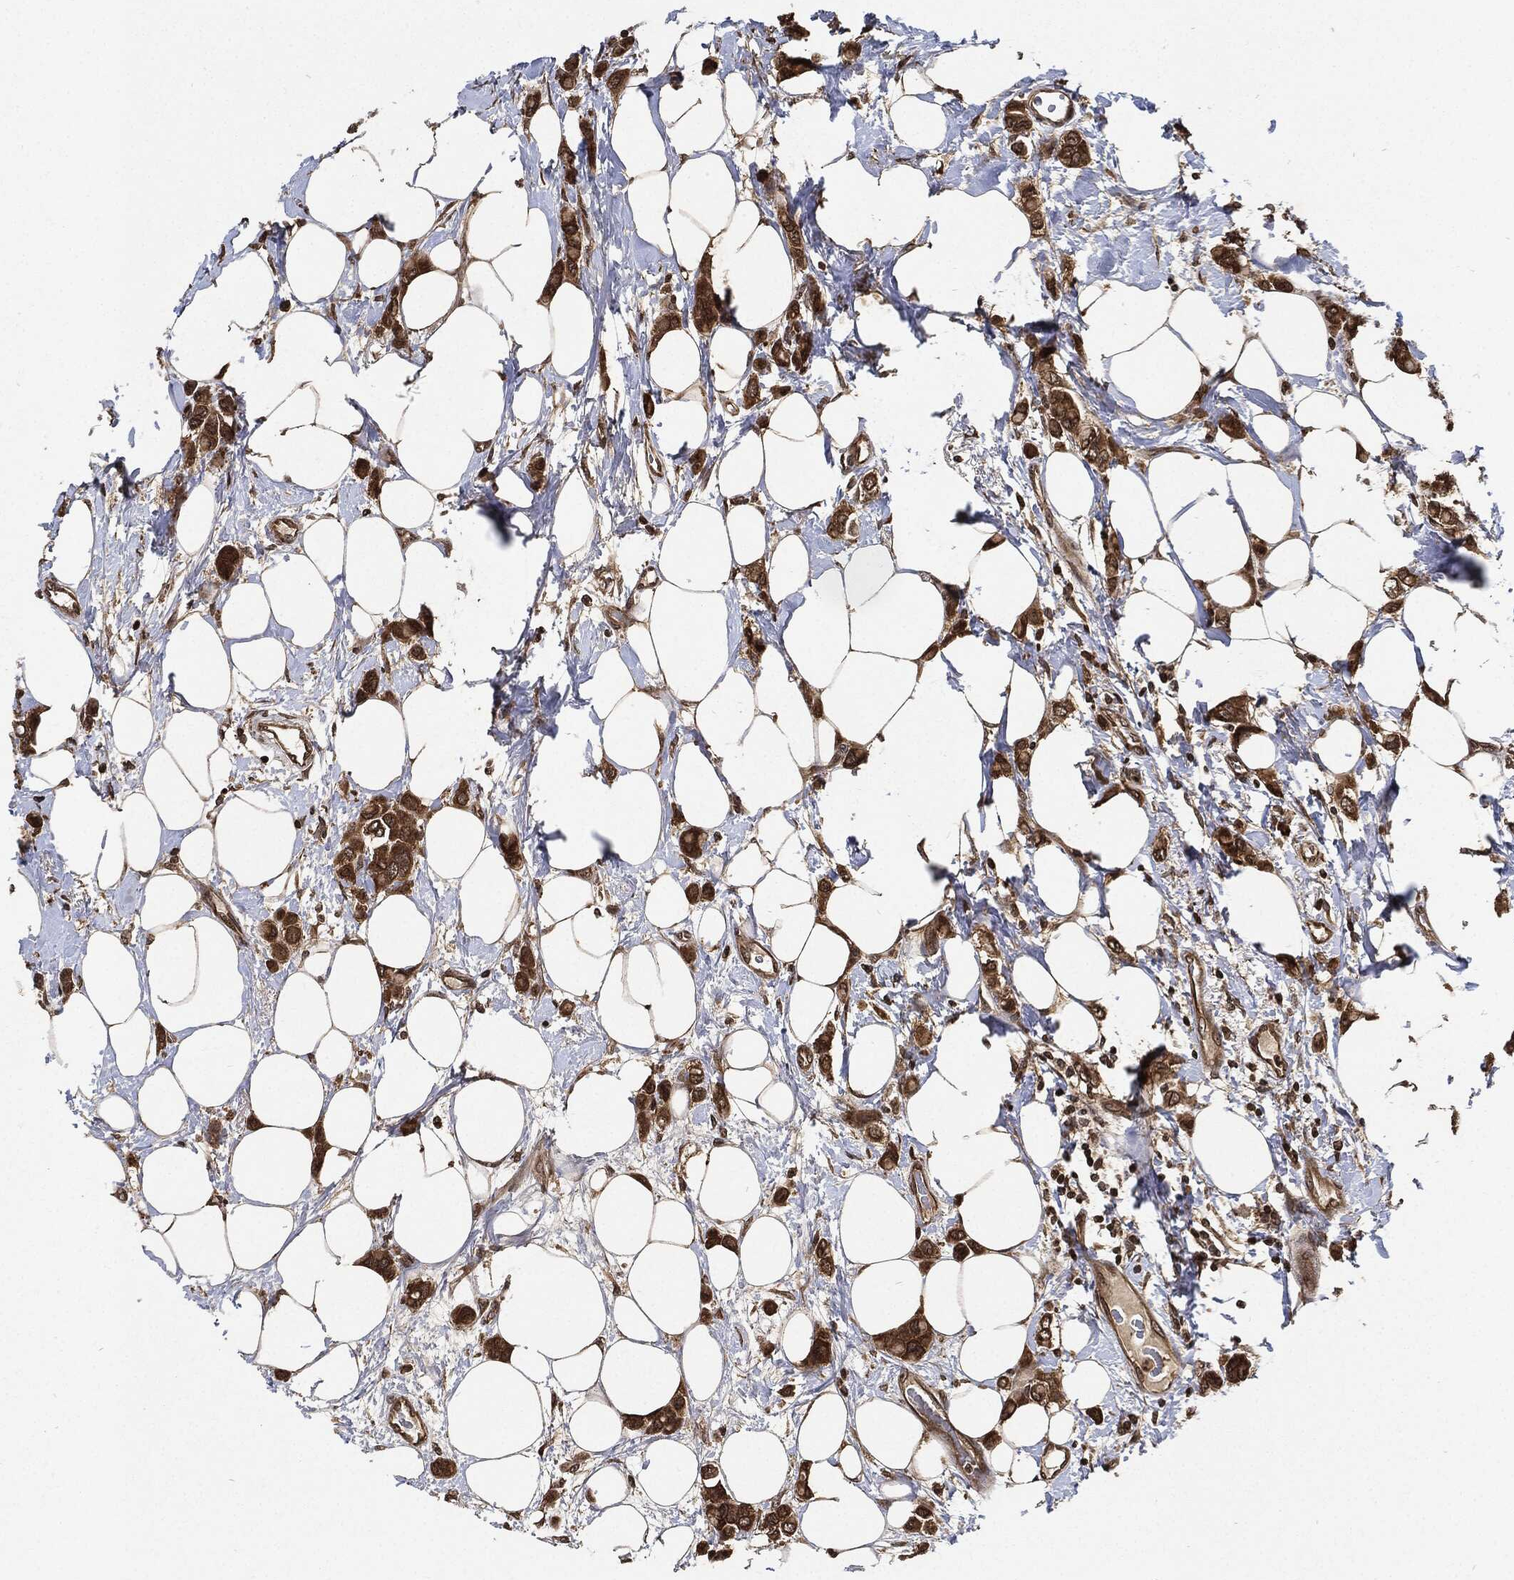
{"staining": {"intensity": "moderate", "quantity": ">75%", "location": "cytoplasmic/membranous"}, "tissue": "breast cancer", "cell_type": "Tumor cells", "image_type": "cancer", "snomed": [{"axis": "morphology", "description": "Lobular carcinoma"}, {"axis": "topography", "description": "Breast"}], "caption": "Immunohistochemical staining of breast cancer exhibits medium levels of moderate cytoplasmic/membranous protein expression in approximately >75% of tumor cells. The staining is performed using DAB (3,3'-diaminobenzidine) brown chromogen to label protein expression. The nuclei are counter-stained blue using hematoxylin.", "gene": "PDK1", "patient": {"sex": "female", "age": 66}}